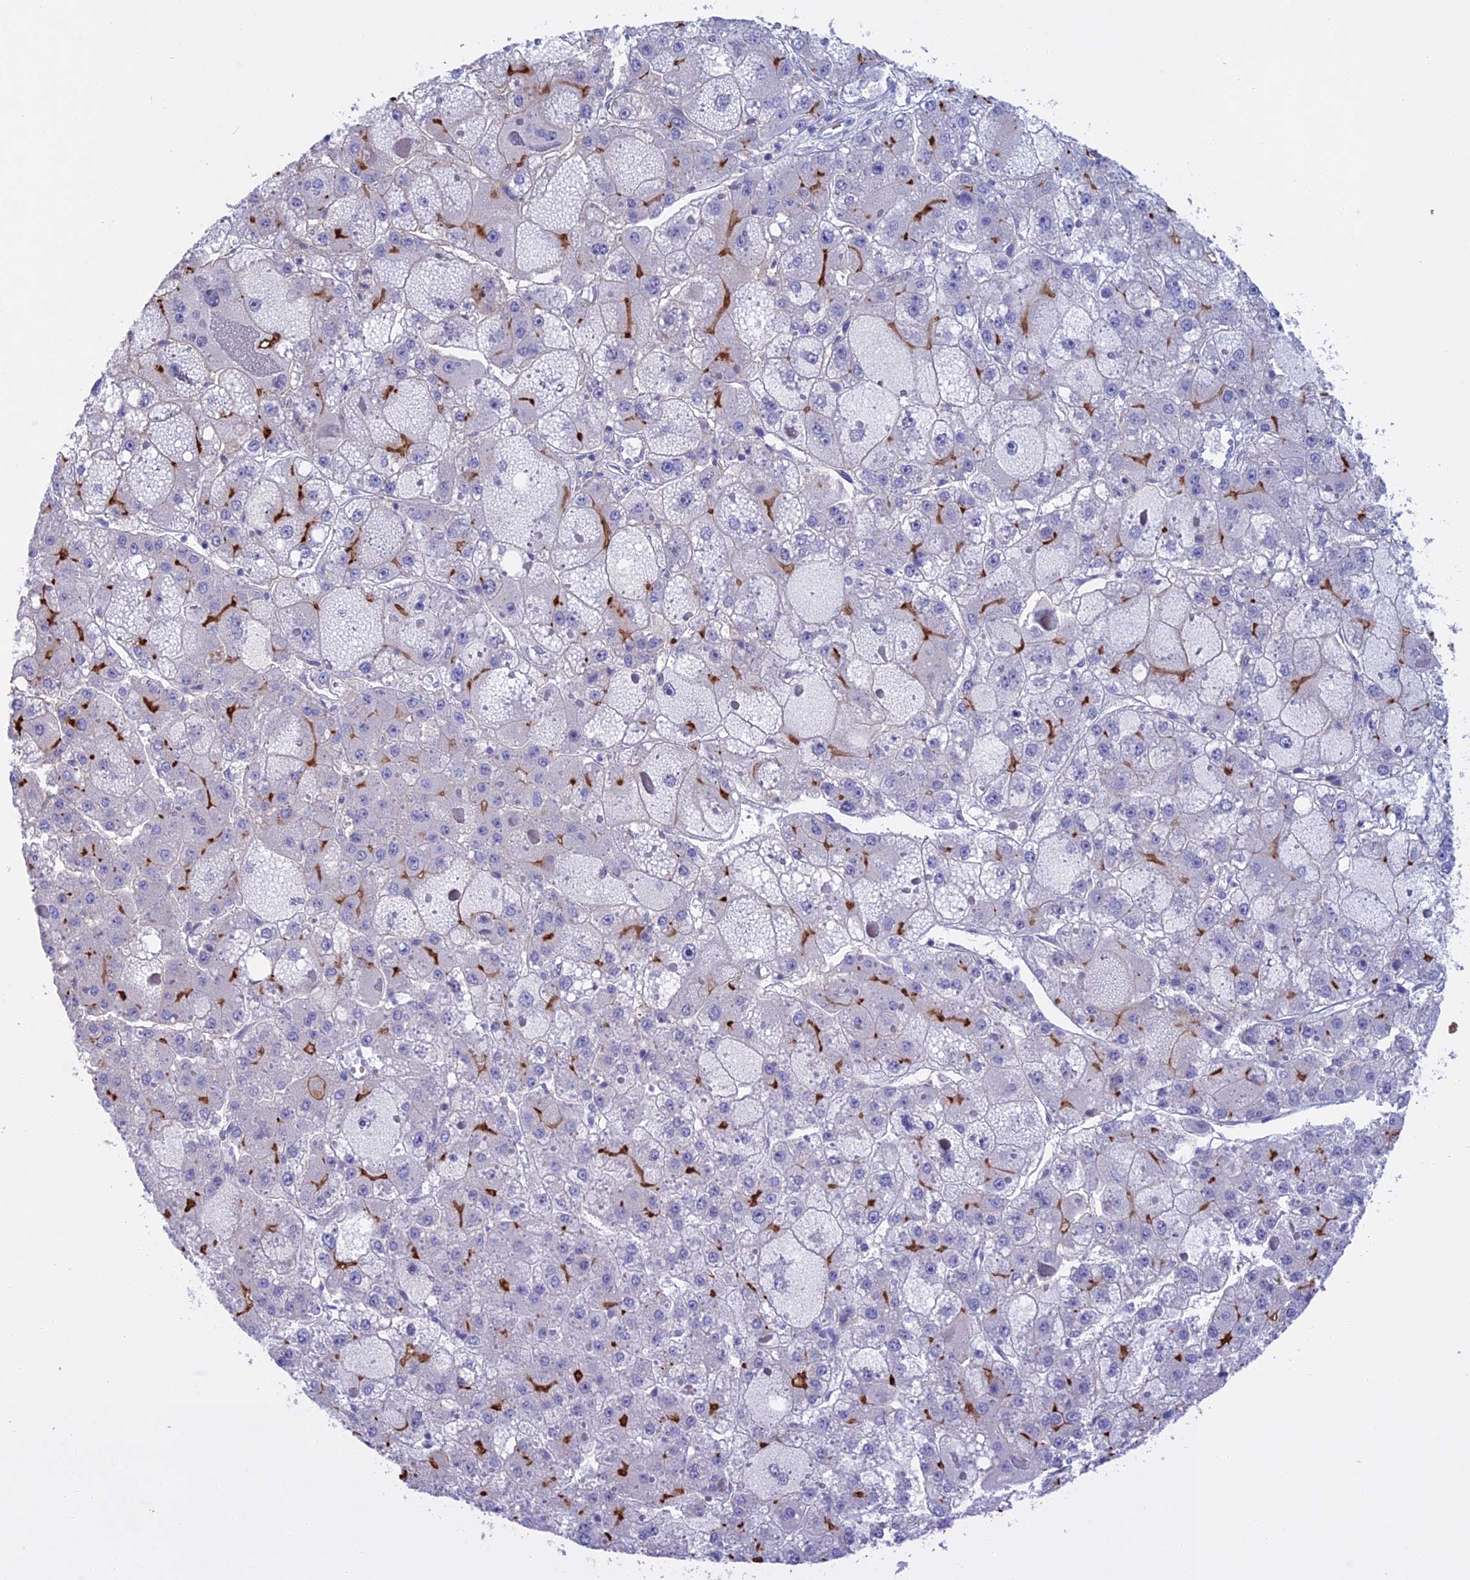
{"staining": {"intensity": "strong", "quantity": "<25%", "location": "cytoplasmic/membranous"}, "tissue": "liver cancer", "cell_type": "Tumor cells", "image_type": "cancer", "snomed": [{"axis": "morphology", "description": "Carcinoma, Hepatocellular, NOS"}, {"axis": "topography", "description": "Liver"}], "caption": "The photomicrograph reveals immunohistochemical staining of hepatocellular carcinoma (liver). There is strong cytoplasmic/membranous positivity is present in approximately <25% of tumor cells. The staining is performed using DAB (3,3'-diaminobenzidine) brown chromogen to label protein expression. The nuclei are counter-stained blue using hematoxylin.", "gene": "SLC2A6", "patient": {"sex": "female", "age": 73}}